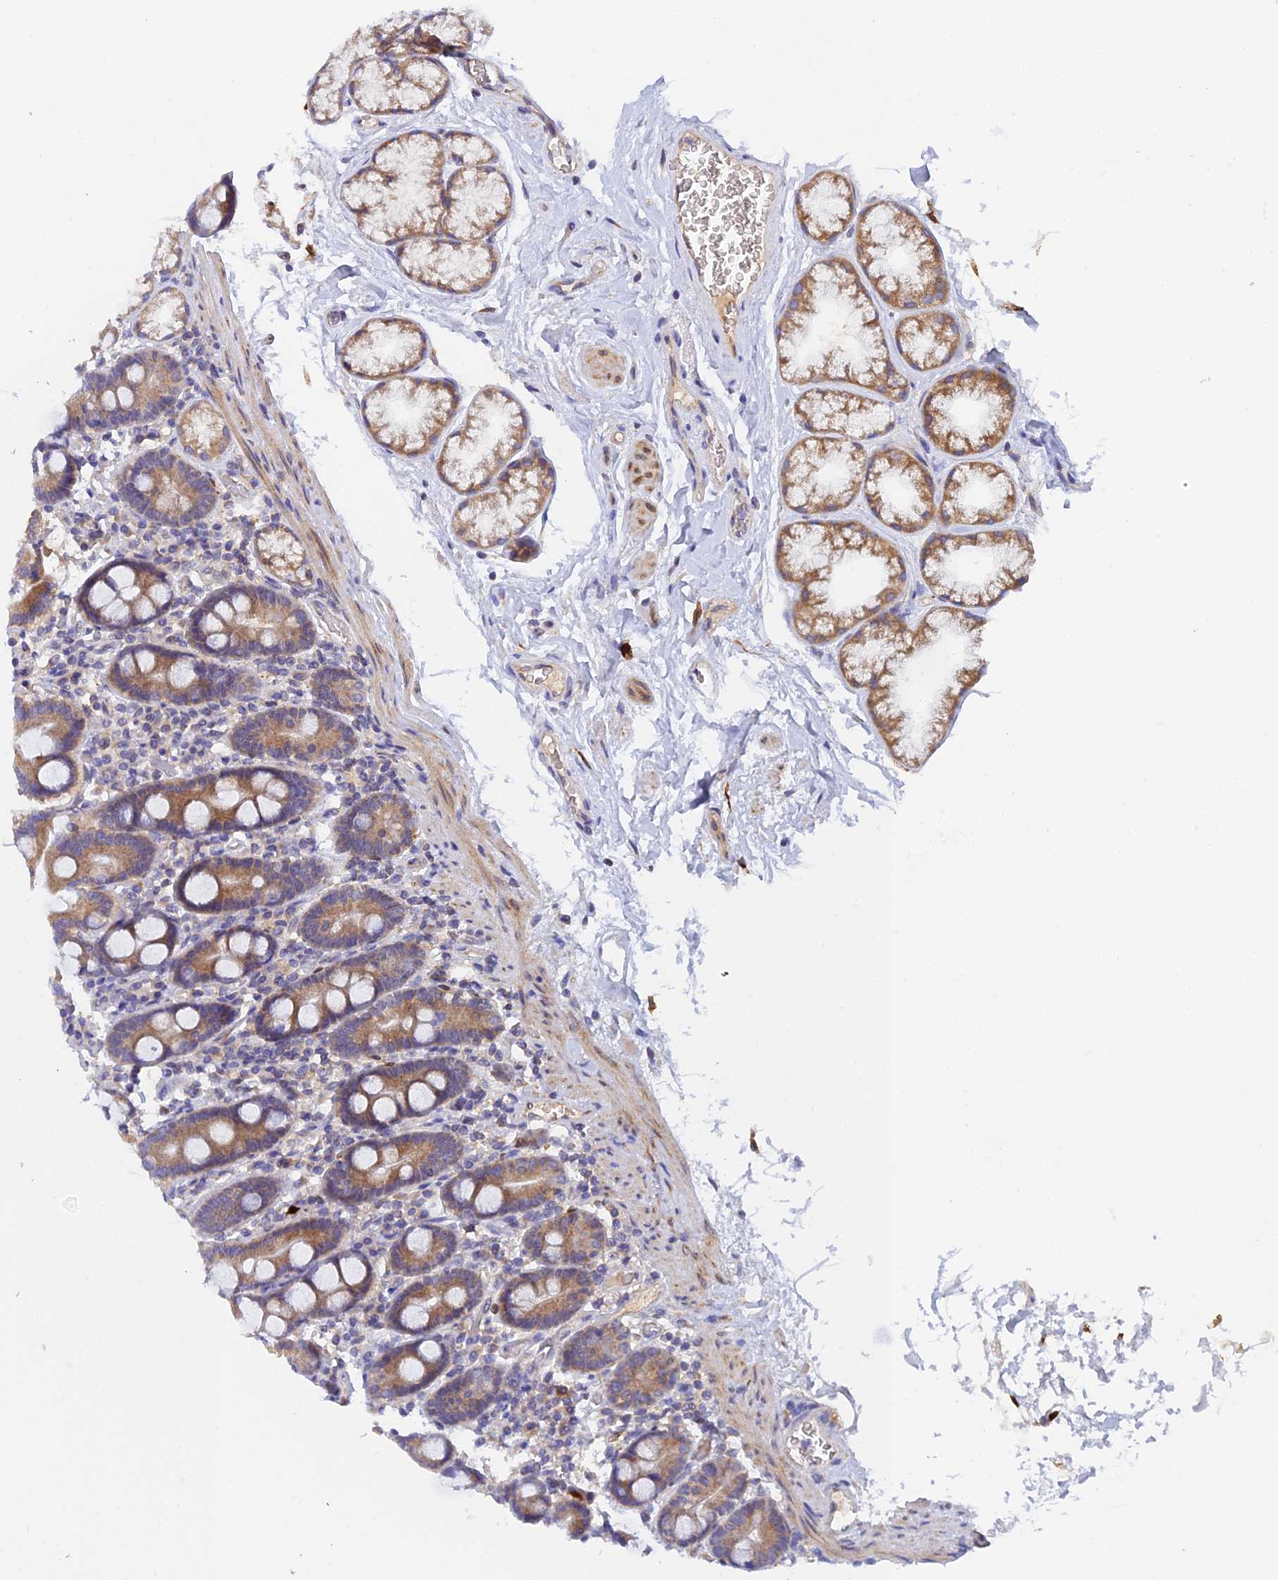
{"staining": {"intensity": "moderate", "quantity": ">75%", "location": "cytoplasmic/membranous"}, "tissue": "duodenum", "cell_type": "Glandular cells", "image_type": "normal", "snomed": [{"axis": "morphology", "description": "Normal tissue, NOS"}, {"axis": "topography", "description": "Duodenum"}], "caption": "Immunohistochemistry (IHC) of benign human duodenum exhibits medium levels of moderate cytoplasmic/membranous staining in approximately >75% of glandular cells. Ihc stains the protein of interest in brown and the nuclei are stained blue.", "gene": "RANBP6", "patient": {"sex": "male", "age": 55}}